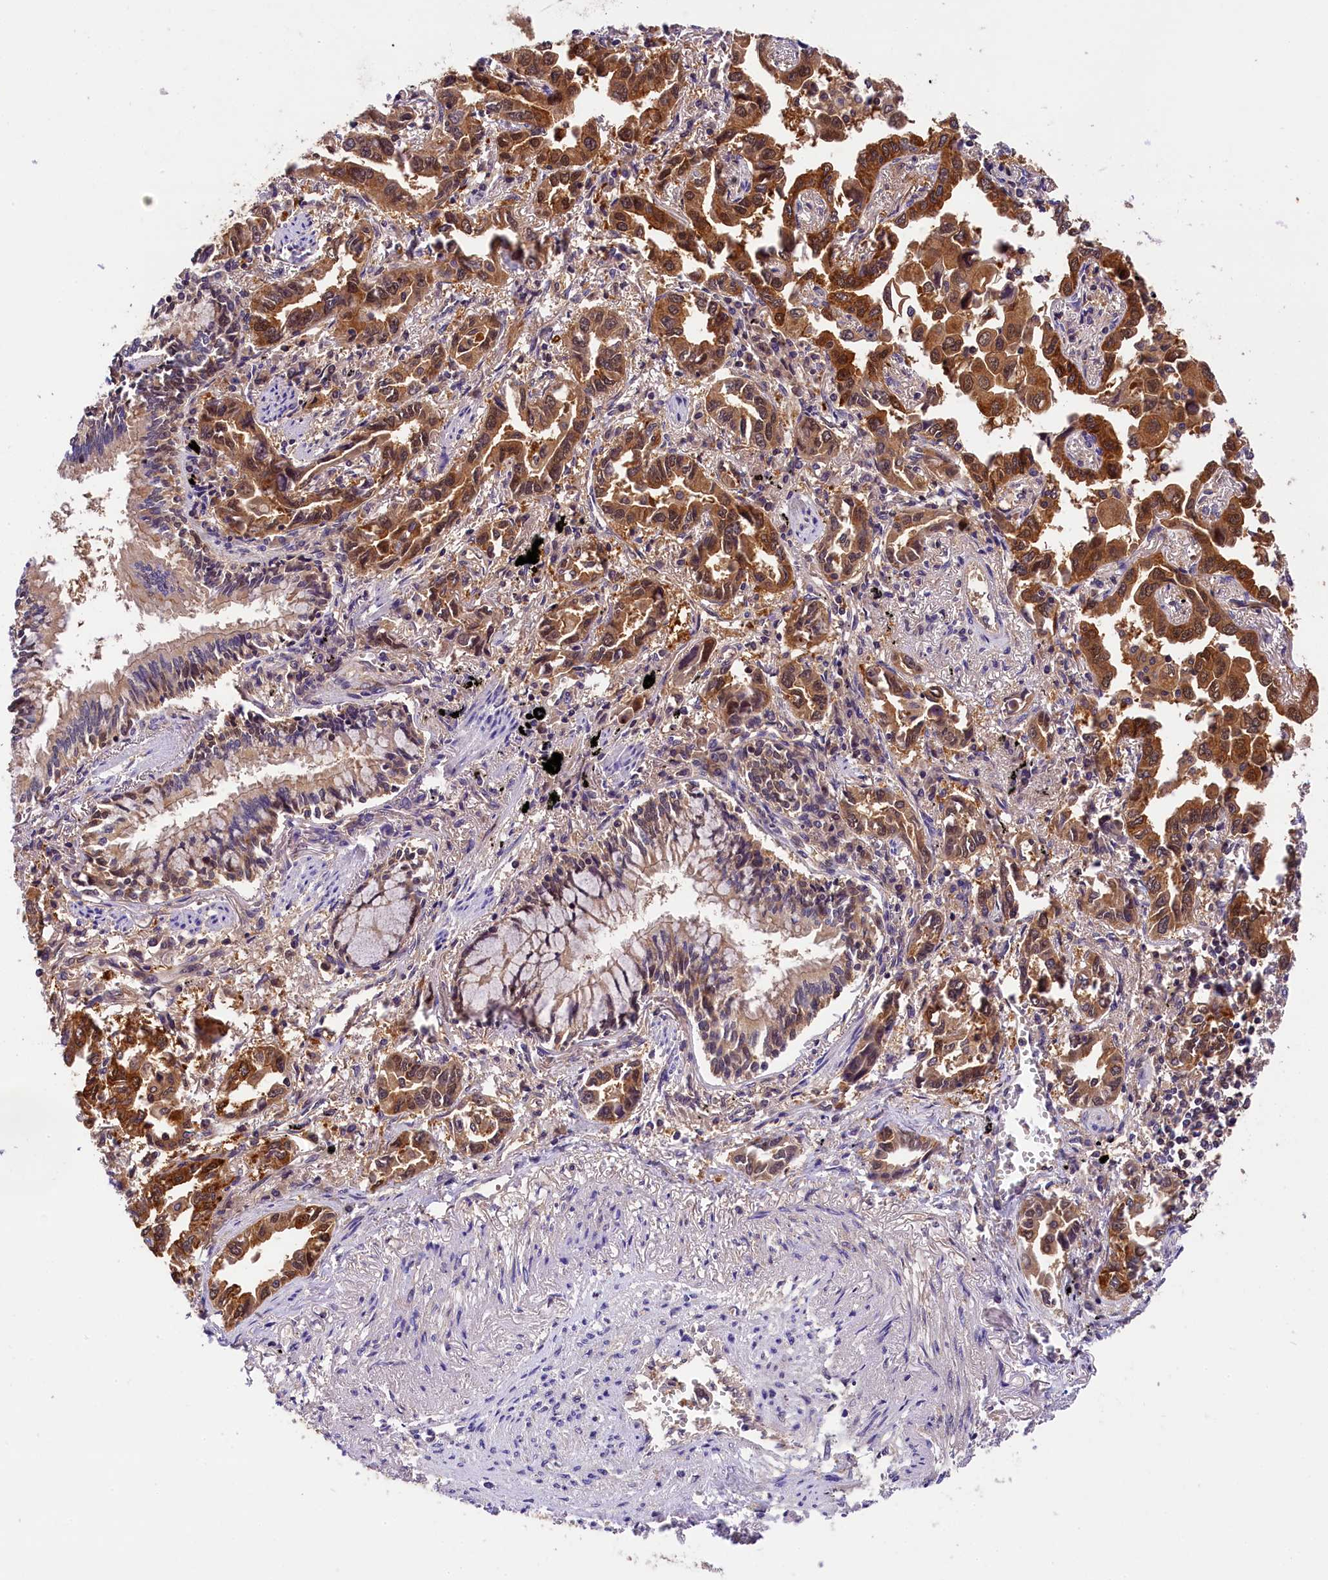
{"staining": {"intensity": "strong", "quantity": ">75%", "location": "cytoplasmic/membranous,nuclear"}, "tissue": "lung cancer", "cell_type": "Tumor cells", "image_type": "cancer", "snomed": [{"axis": "morphology", "description": "Adenocarcinoma, NOS"}, {"axis": "topography", "description": "Lung"}], "caption": "Immunohistochemical staining of adenocarcinoma (lung) demonstrates high levels of strong cytoplasmic/membranous and nuclear expression in approximately >75% of tumor cells. (Stains: DAB (3,3'-diaminobenzidine) in brown, nuclei in blue, Microscopy: brightfield microscopy at high magnification).", "gene": "EIF6", "patient": {"sex": "male", "age": 67}}